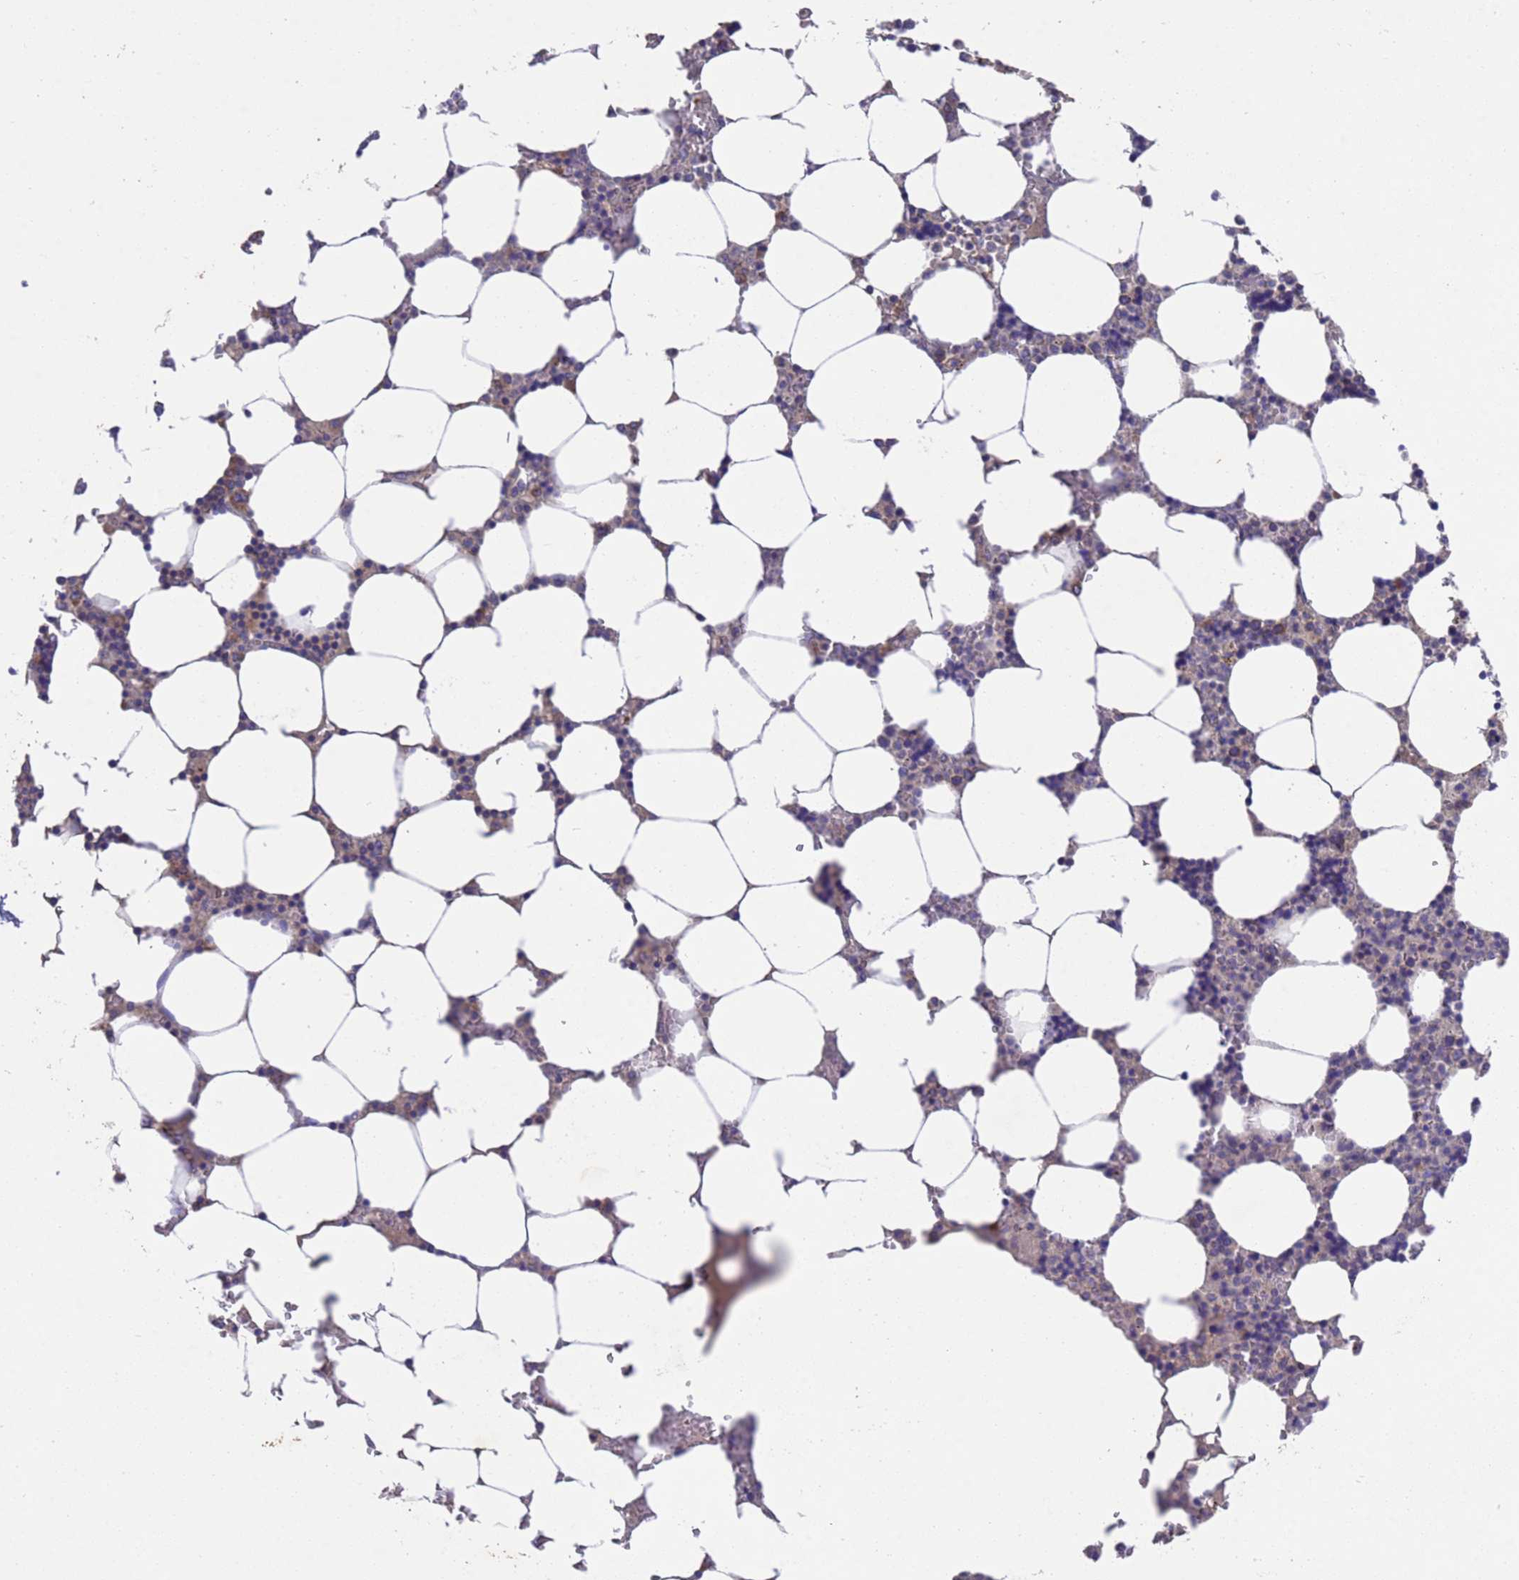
{"staining": {"intensity": "negative", "quantity": "none", "location": "none"}, "tissue": "bone marrow", "cell_type": "Hematopoietic cells", "image_type": "normal", "snomed": [{"axis": "morphology", "description": "Normal tissue, NOS"}, {"axis": "topography", "description": "Bone marrow"}], "caption": "A photomicrograph of bone marrow stained for a protein shows no brown staining in hematopoietic cells. (IHC, brightfield microscopy, high magnification).", "gene": "DCAF12L1", "patient": {"sex": "male", "age": 64}}